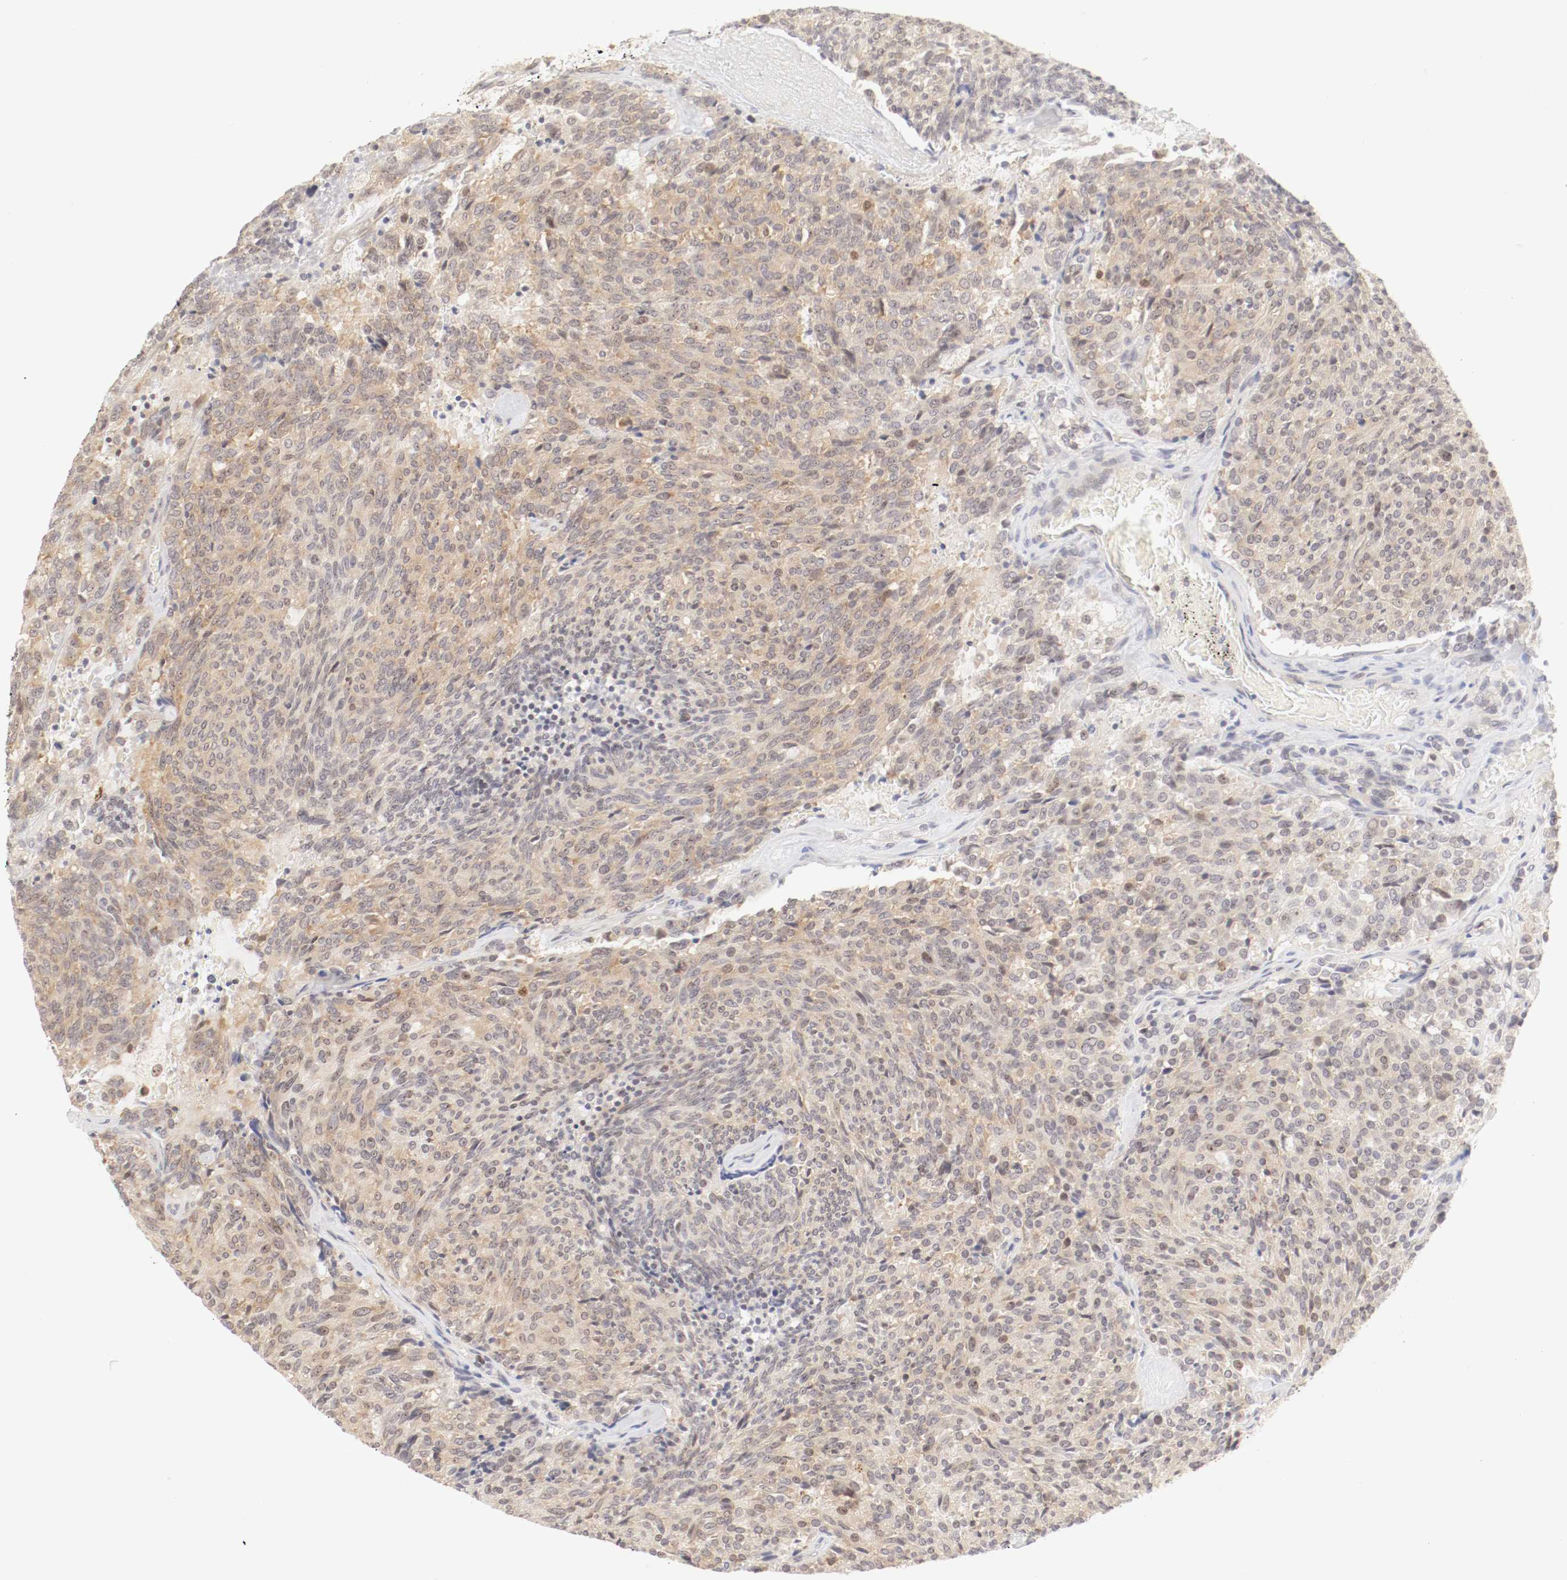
{"staining": {"intensity": "moderate", "quantity": ">75%", "location": "cytoplasmic/membranous"}, "tissue": "carcinoid", "cell_type": "Tumor cells", "image_type": "cancer", "snomed": [{"axis": "morphology", "description": "Carcinoid, malignant, NOS"}, {"axis": "topography", "description": "Pancreas"}], "caption": "The immunohistochemical stain highlights moderate cytoplasmic/membranous expression in tumor cells of malignant carcinoid tissue. The protein is stained brown, and the nuclei are stained in blue (DAB (3,3'-diaminobenzidine) IHC with brightfield microscopy, high magnification).", "gene": "KIF2A", "patient": {"sex": "female", "age": 54}}